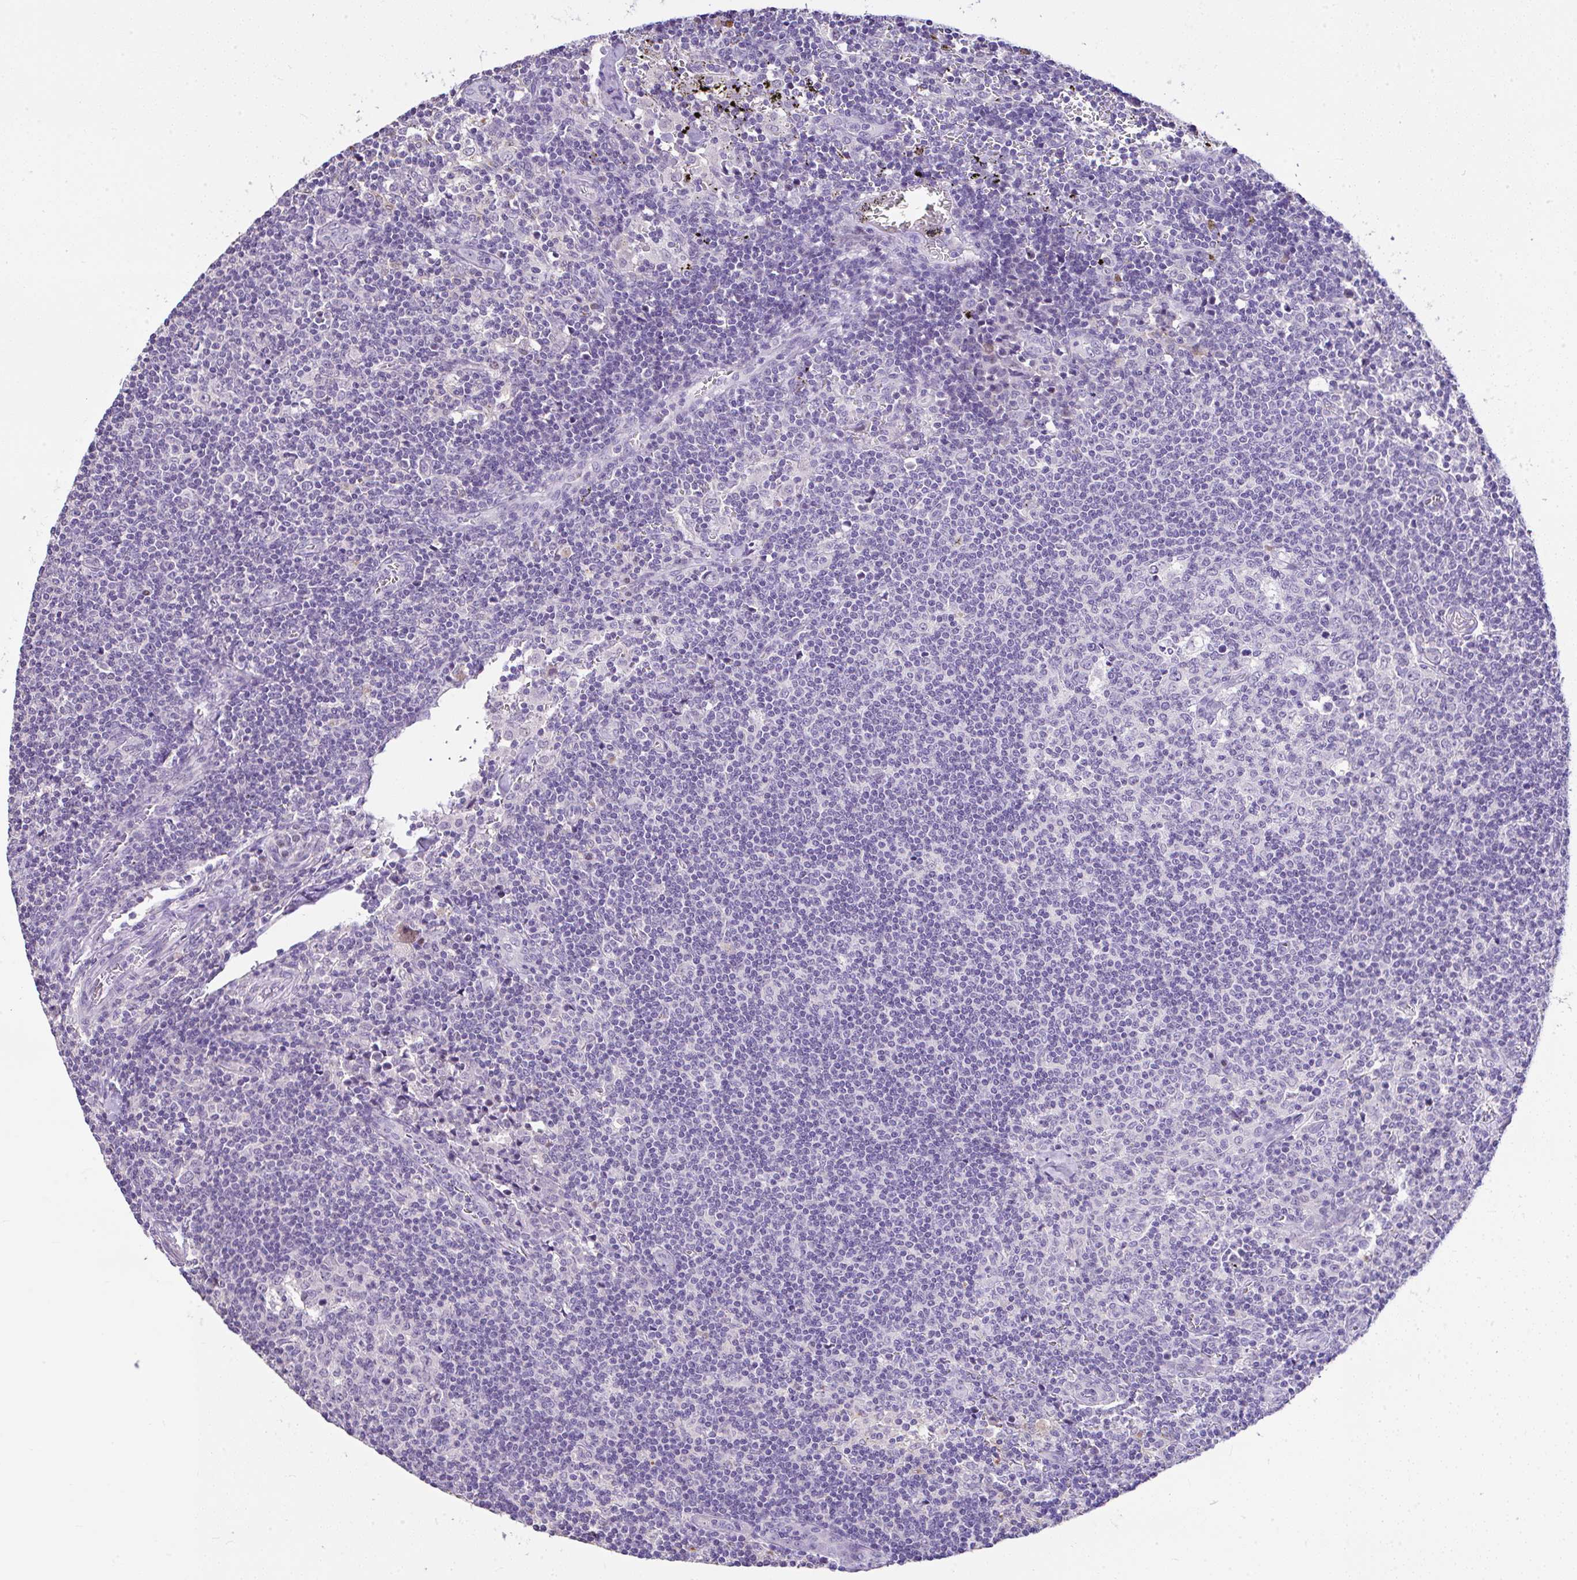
{"staining": {"intensity": "negative", "quantity": "none", "location": "none"}, "tissue": "lymph node", "cell_type": "Germinal center cells", "image_type": "normal", "snomed": [{"axis": "morphology", "description": "Normal tissue, NOS"}, {"axis": "topography", "description": "Lymph node"}], "caption": "DAB (3,3'-diaminobenzidine) immunohistochemical staining of normal human lymph node exhibits no significant positivity in germinal center cells. The staining was performed using DAB (3,3'-diaminobenzidine) to visualize the protein expression in brown, while the nuclei were stained in blue with hematoxylin (Magnification: 20x).", "gene": "CTU1", "patient": {"sex": "female", "age": 45}}